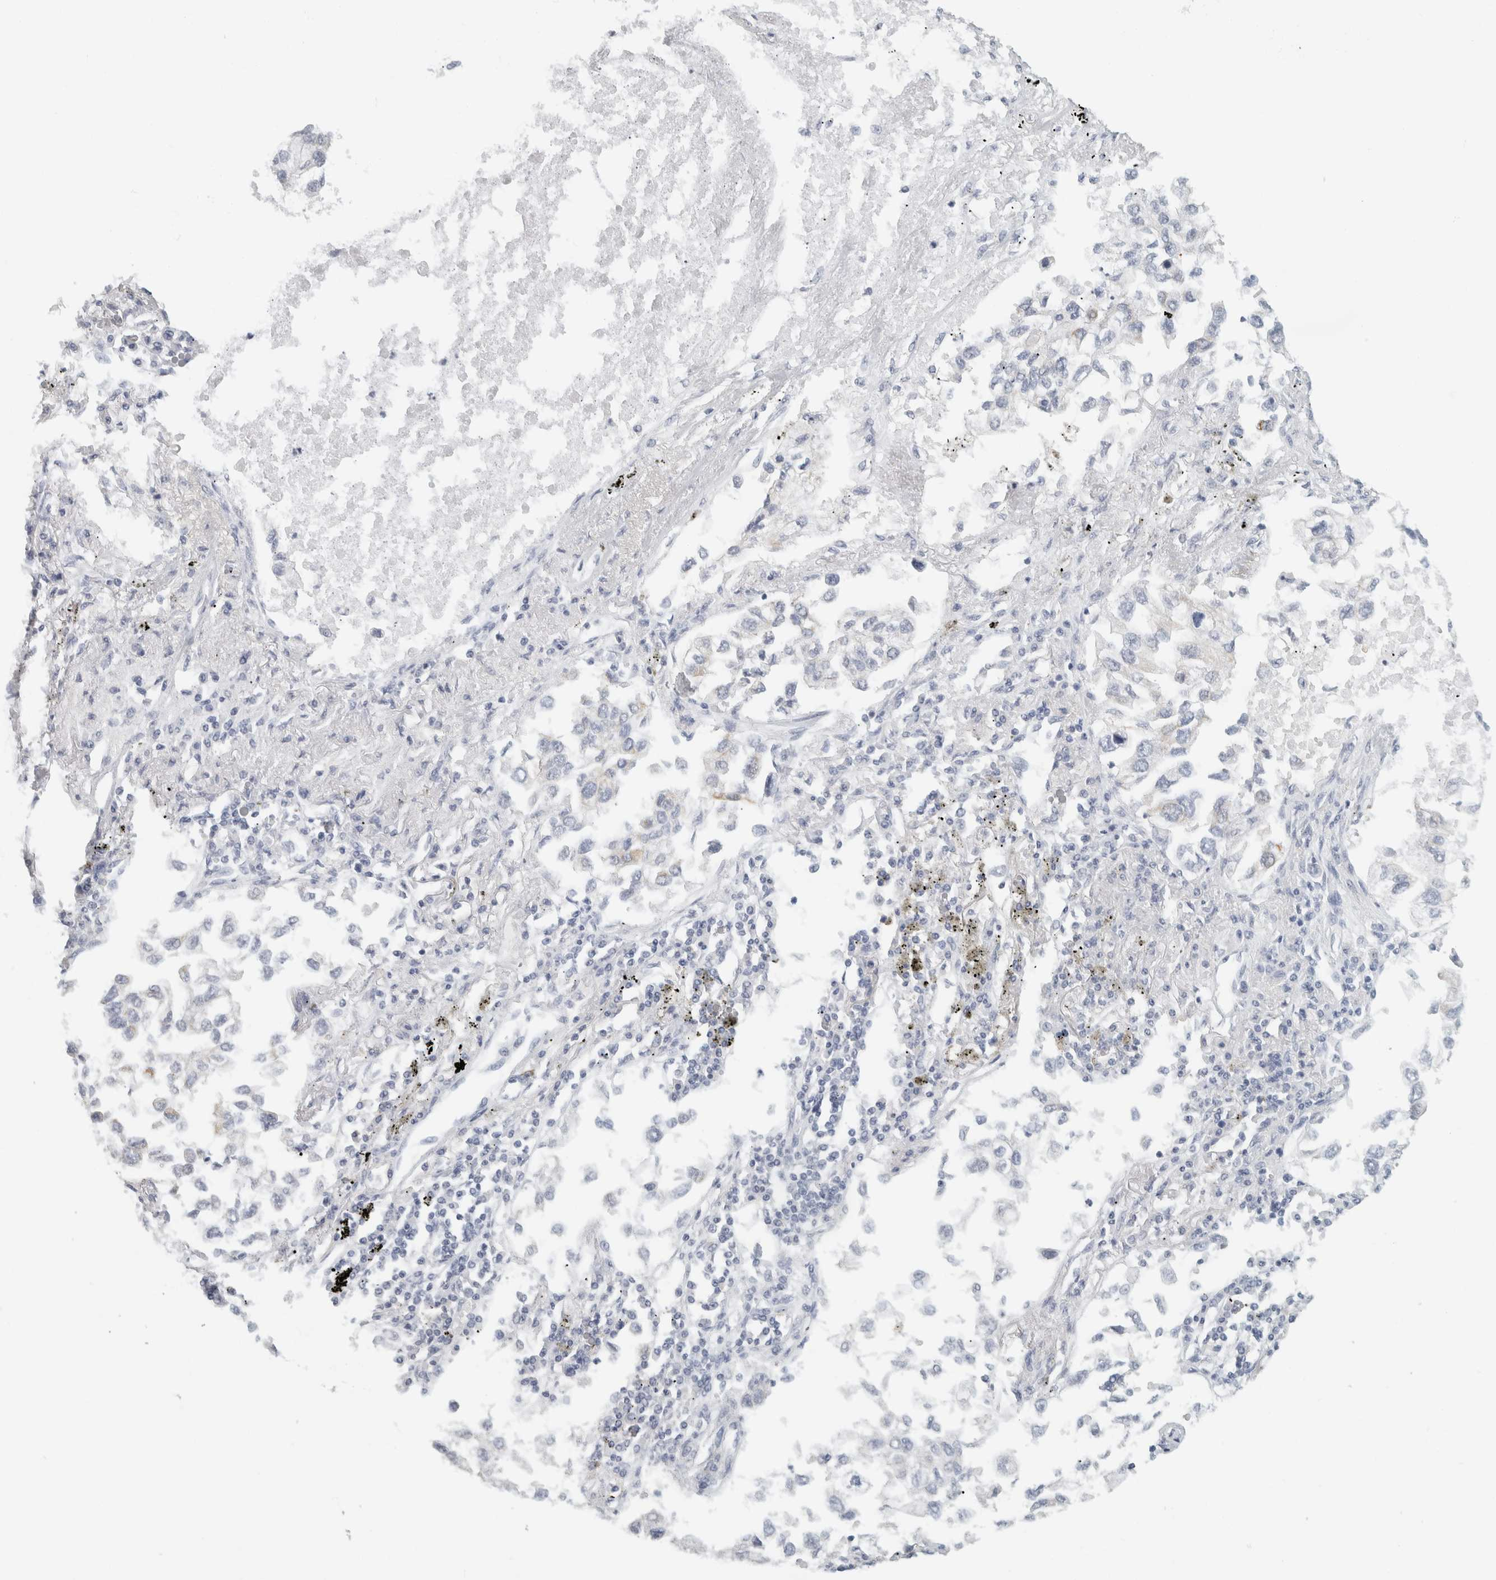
{"staining": {"intensity": "negative", "quantity": "none", "location": "none"}, "tissue": "lung cancer", "cell_type": "Tumor cells", "image_type": "cancer", "snomed": [{"axis": "morphology", "description": "Inflammation, NOS"}, {"axis": "morphology", "description": "Adenocarcinoma, NOS"}, {"axis": "topography", "description": "Lung"}], "caption": "Human lung adenocarcinoma stained for a protein using immunohistochemistry exhibits no expression in tumor cells.", "gene": "SLC28A3", "patient": {"sex": "male", "age": 63}}